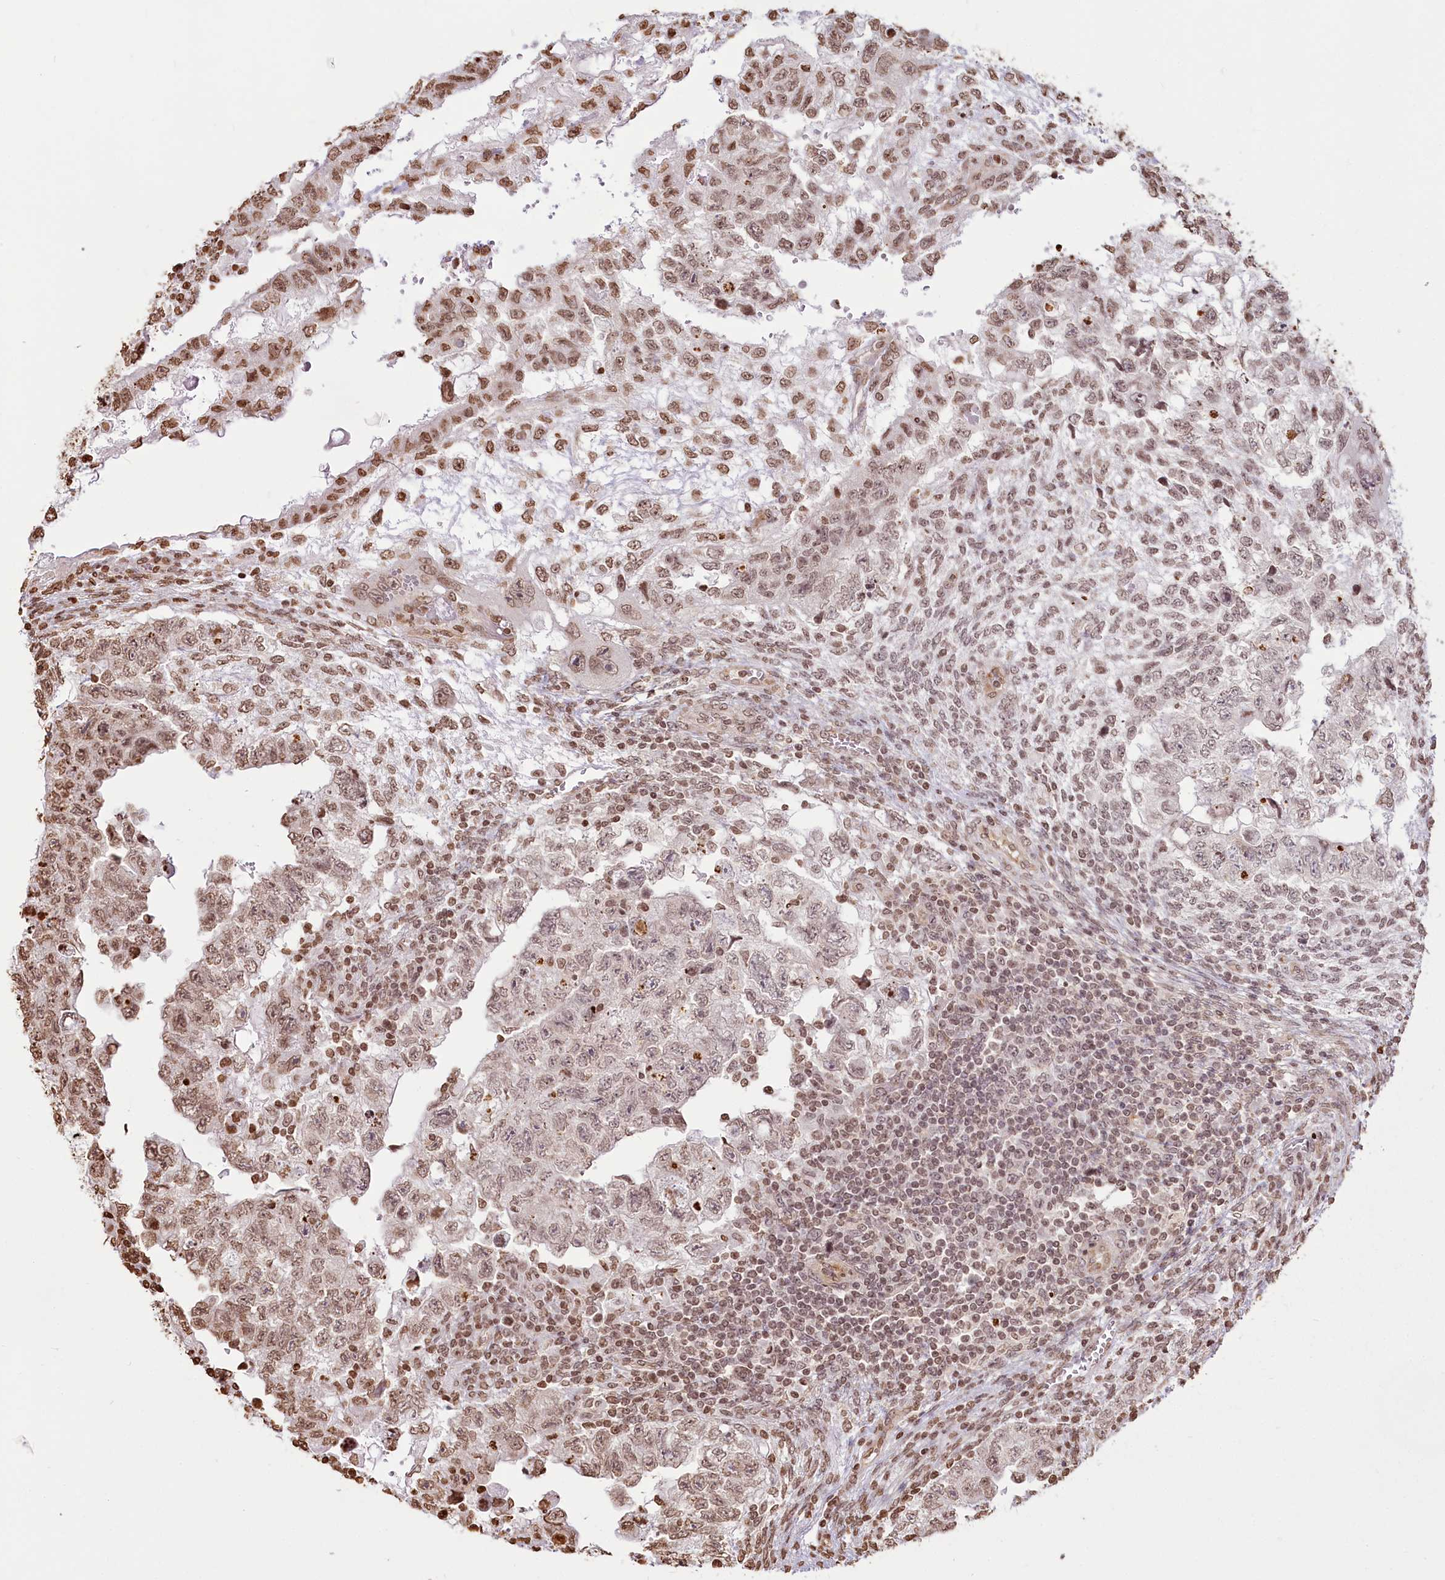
{"staining": {"intensity": "moderate", "quantity": ">75%", "location": "nuclear"}, "tissue": "testis cancer", "cell_type": "Tumor cells", "image_type": "cancer", "snomed": [{"axis": "morphology", "description": "Carcinoma, Embryonal, NOS"}, {"axis": "topography", "description": "Testis"}], "caption": "The micrograph displays staining of testis cancer, revealing moderate nuclear protein expression (brown color) within tumor cells. The protein is stained brown, and the nuclei are stained in blue (DAB IHC with brightfield microscopy, high magnification).", "gene": "FAM13A", "patient": {"sex": "male", "age": 36}}